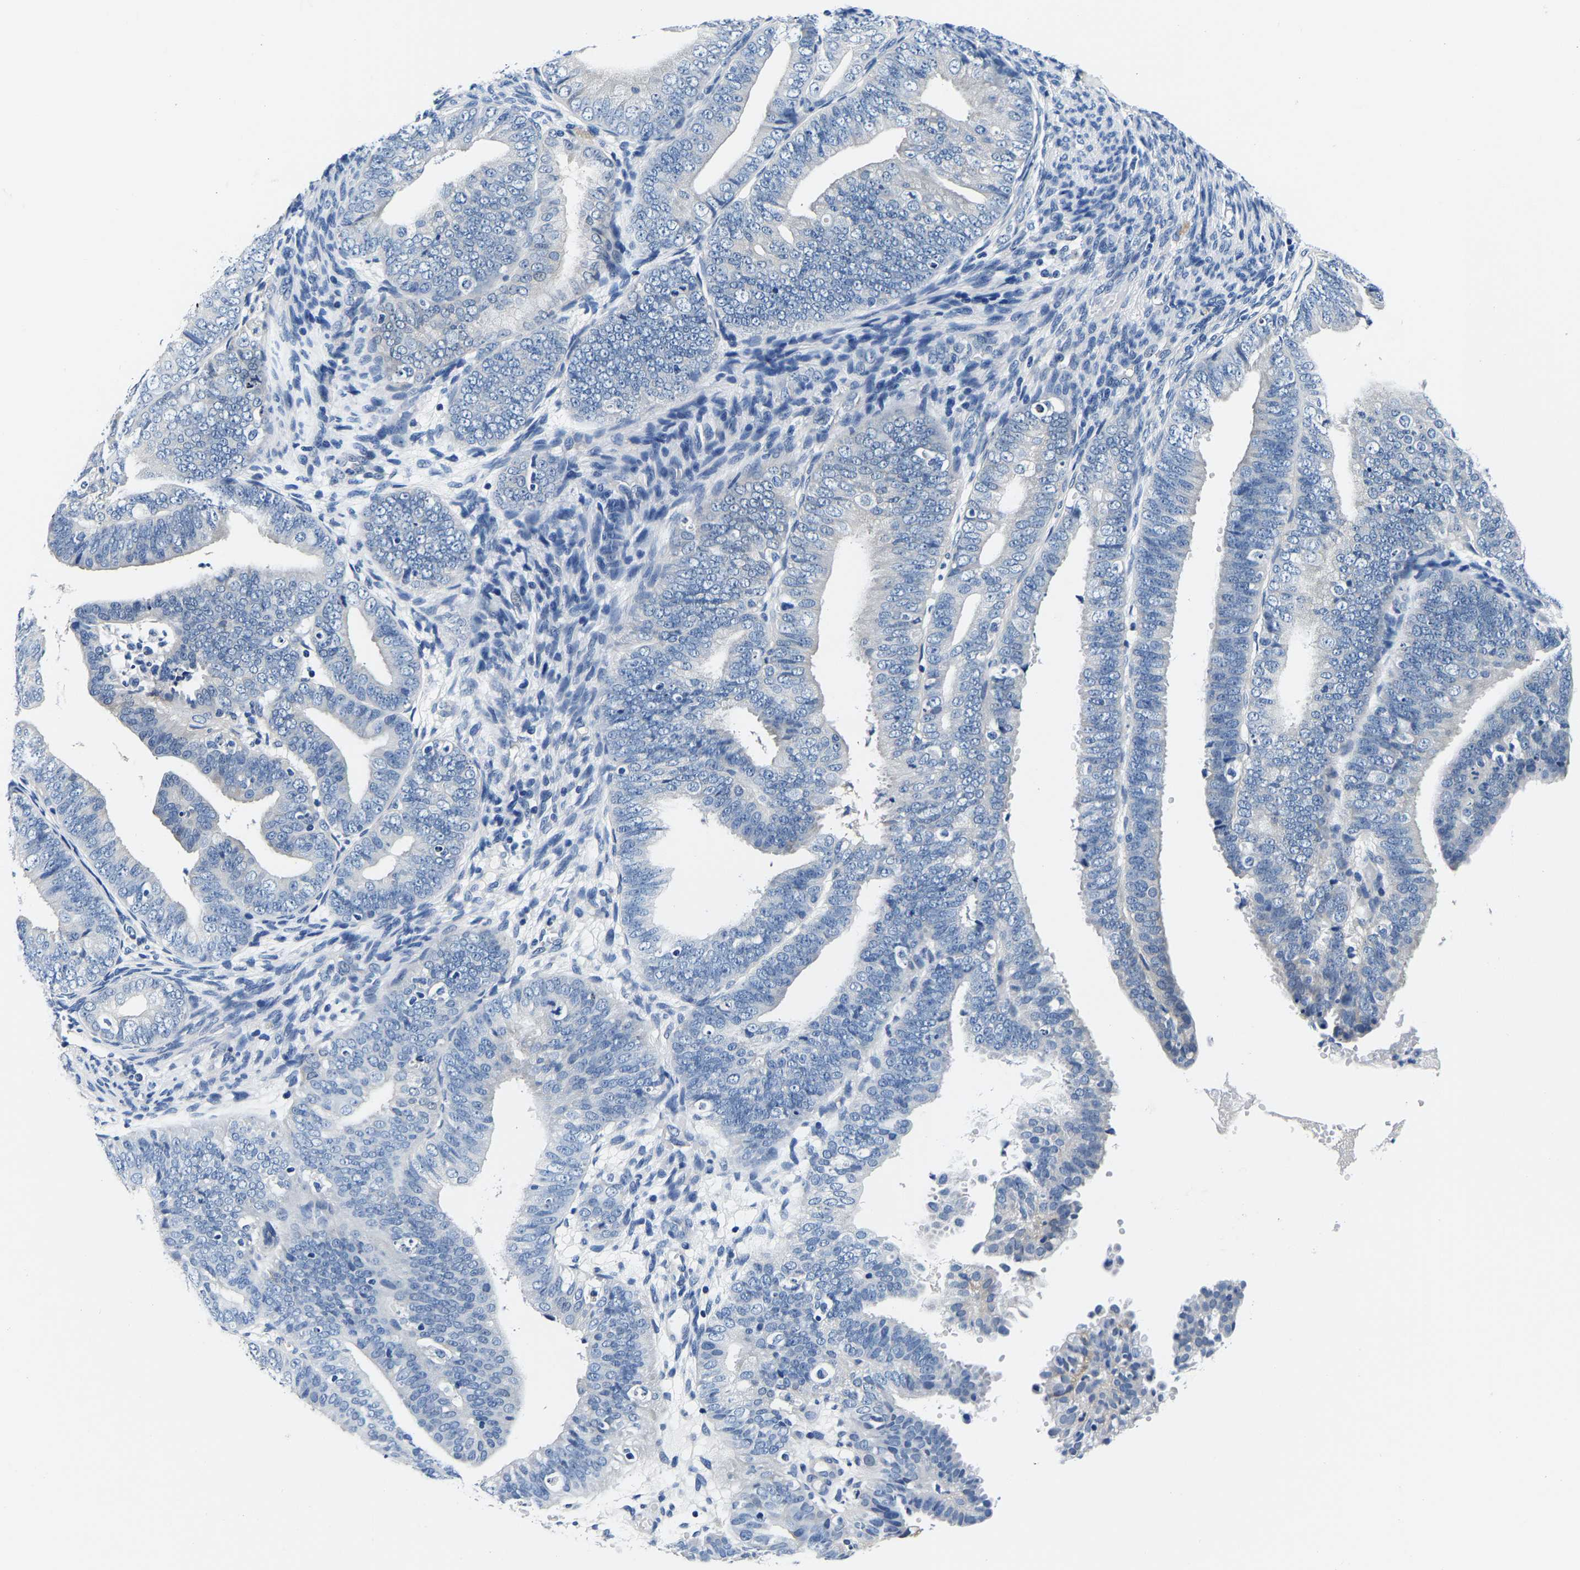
{"staining": {"intensity": "negative", "quantity": "none", "location": "none"}, "tissue": "endometrial cancer", "cell_type": "Tumor cells", "image_type": "cancer", "snomed": [{"axis": "morphology", "description": "Adenocarcinoma, NOS"}, {"axis": "topography", "description": "Endometrium"}], "caption": "Tumor cells show no significant expression in endometrial cancer.", "gene": "ACO1", "patient": {"sex": "female", "age": 63}}